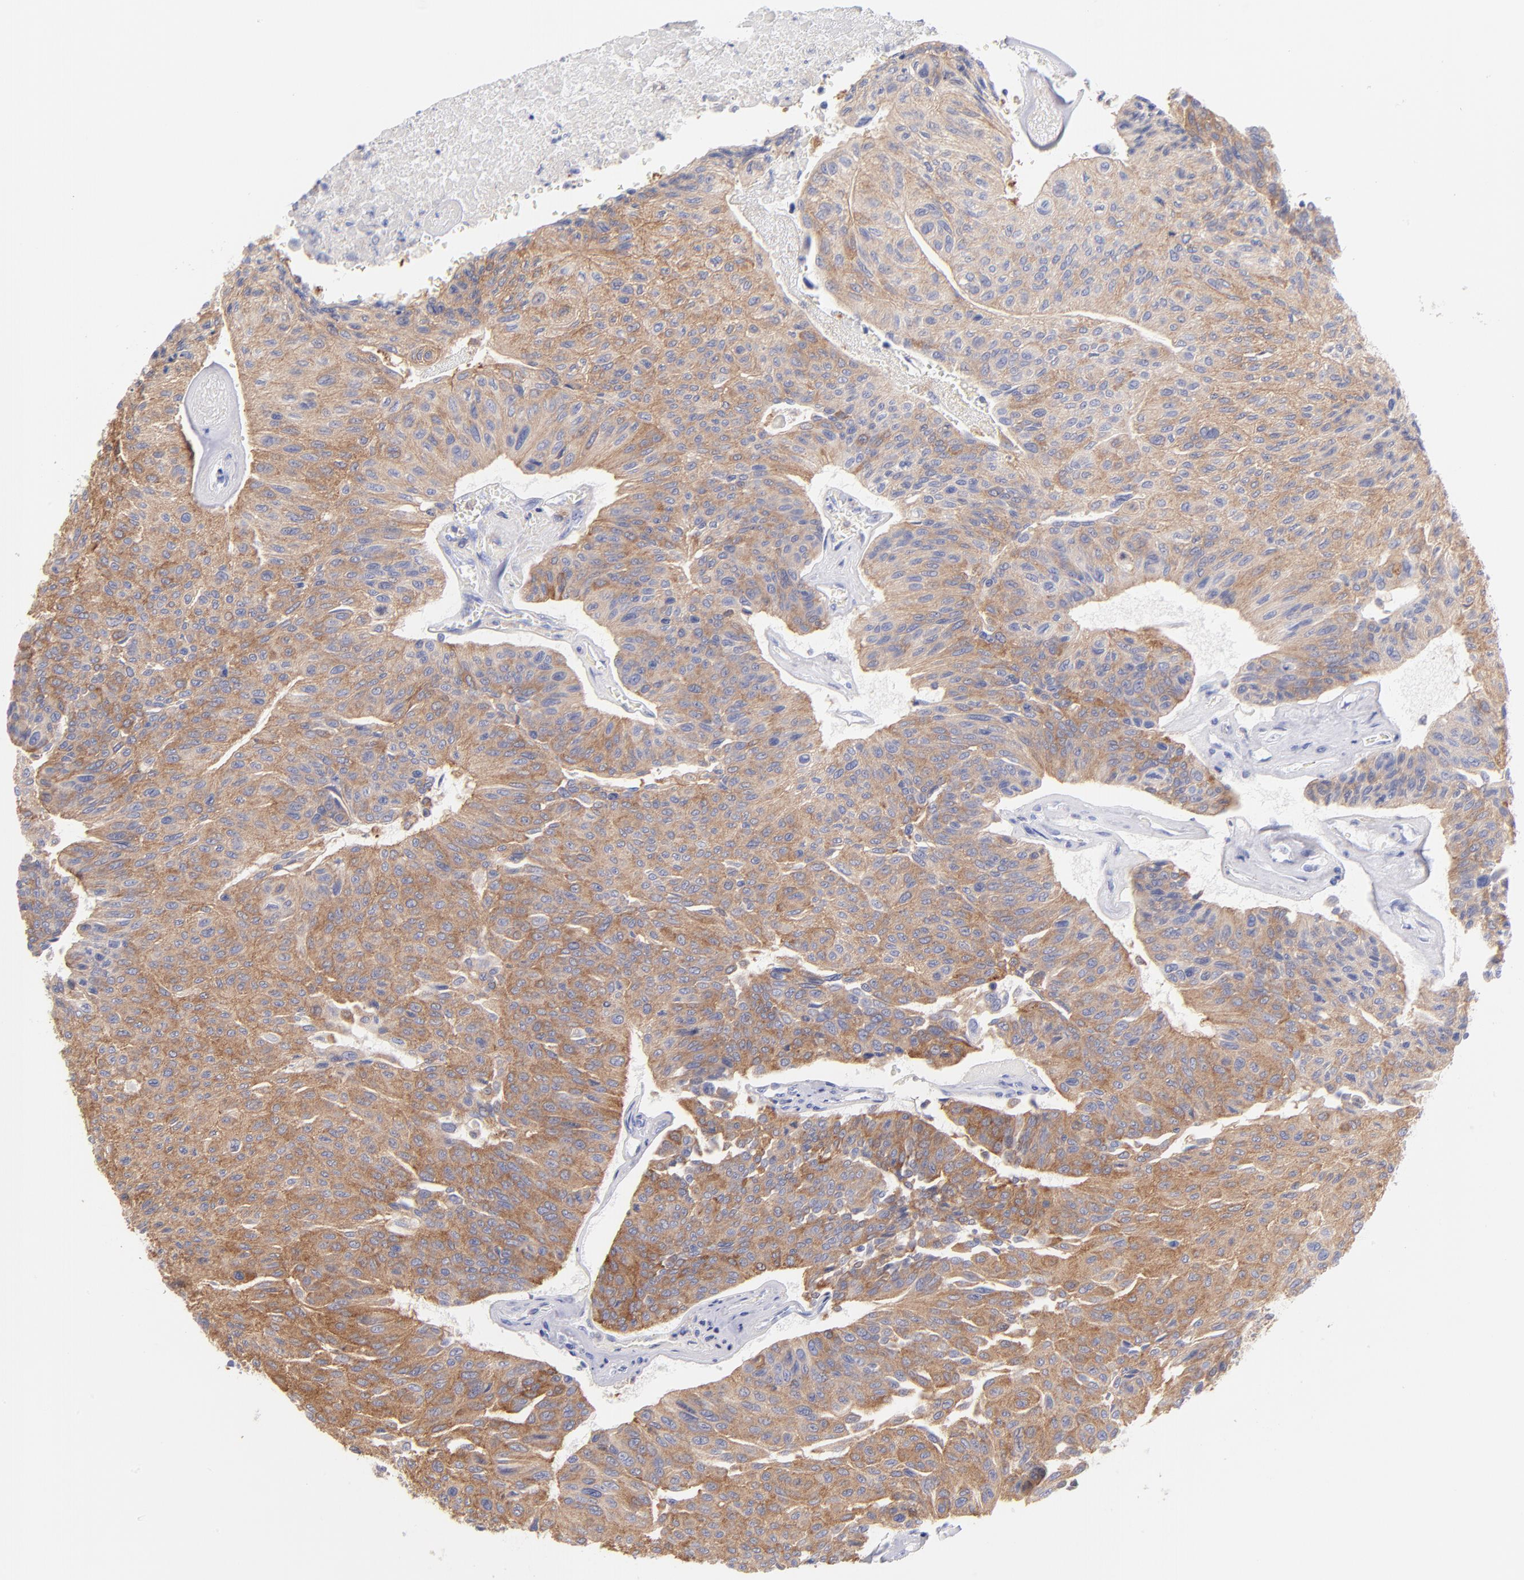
{"staining": {"intensity": "moderate", "quantity": ">75%", "location": "cytoplasmic/membranous"}, "tissue": "urothelial cancer", "cell_type": "Tumor cells", "image_type": "cancer", "snomed": [{"axis": "morphology", "description": "Urothelial carcinoma, High grade"}, {"axis": "topography", "description": "Urinary bladder"}], "caption": "Human high-grade urothelial carcinoma stained with a protein marker displays moderate staining in tumor cells.", "gene": "PRKCA", "patient": {"sex": "male", "age": 66}}